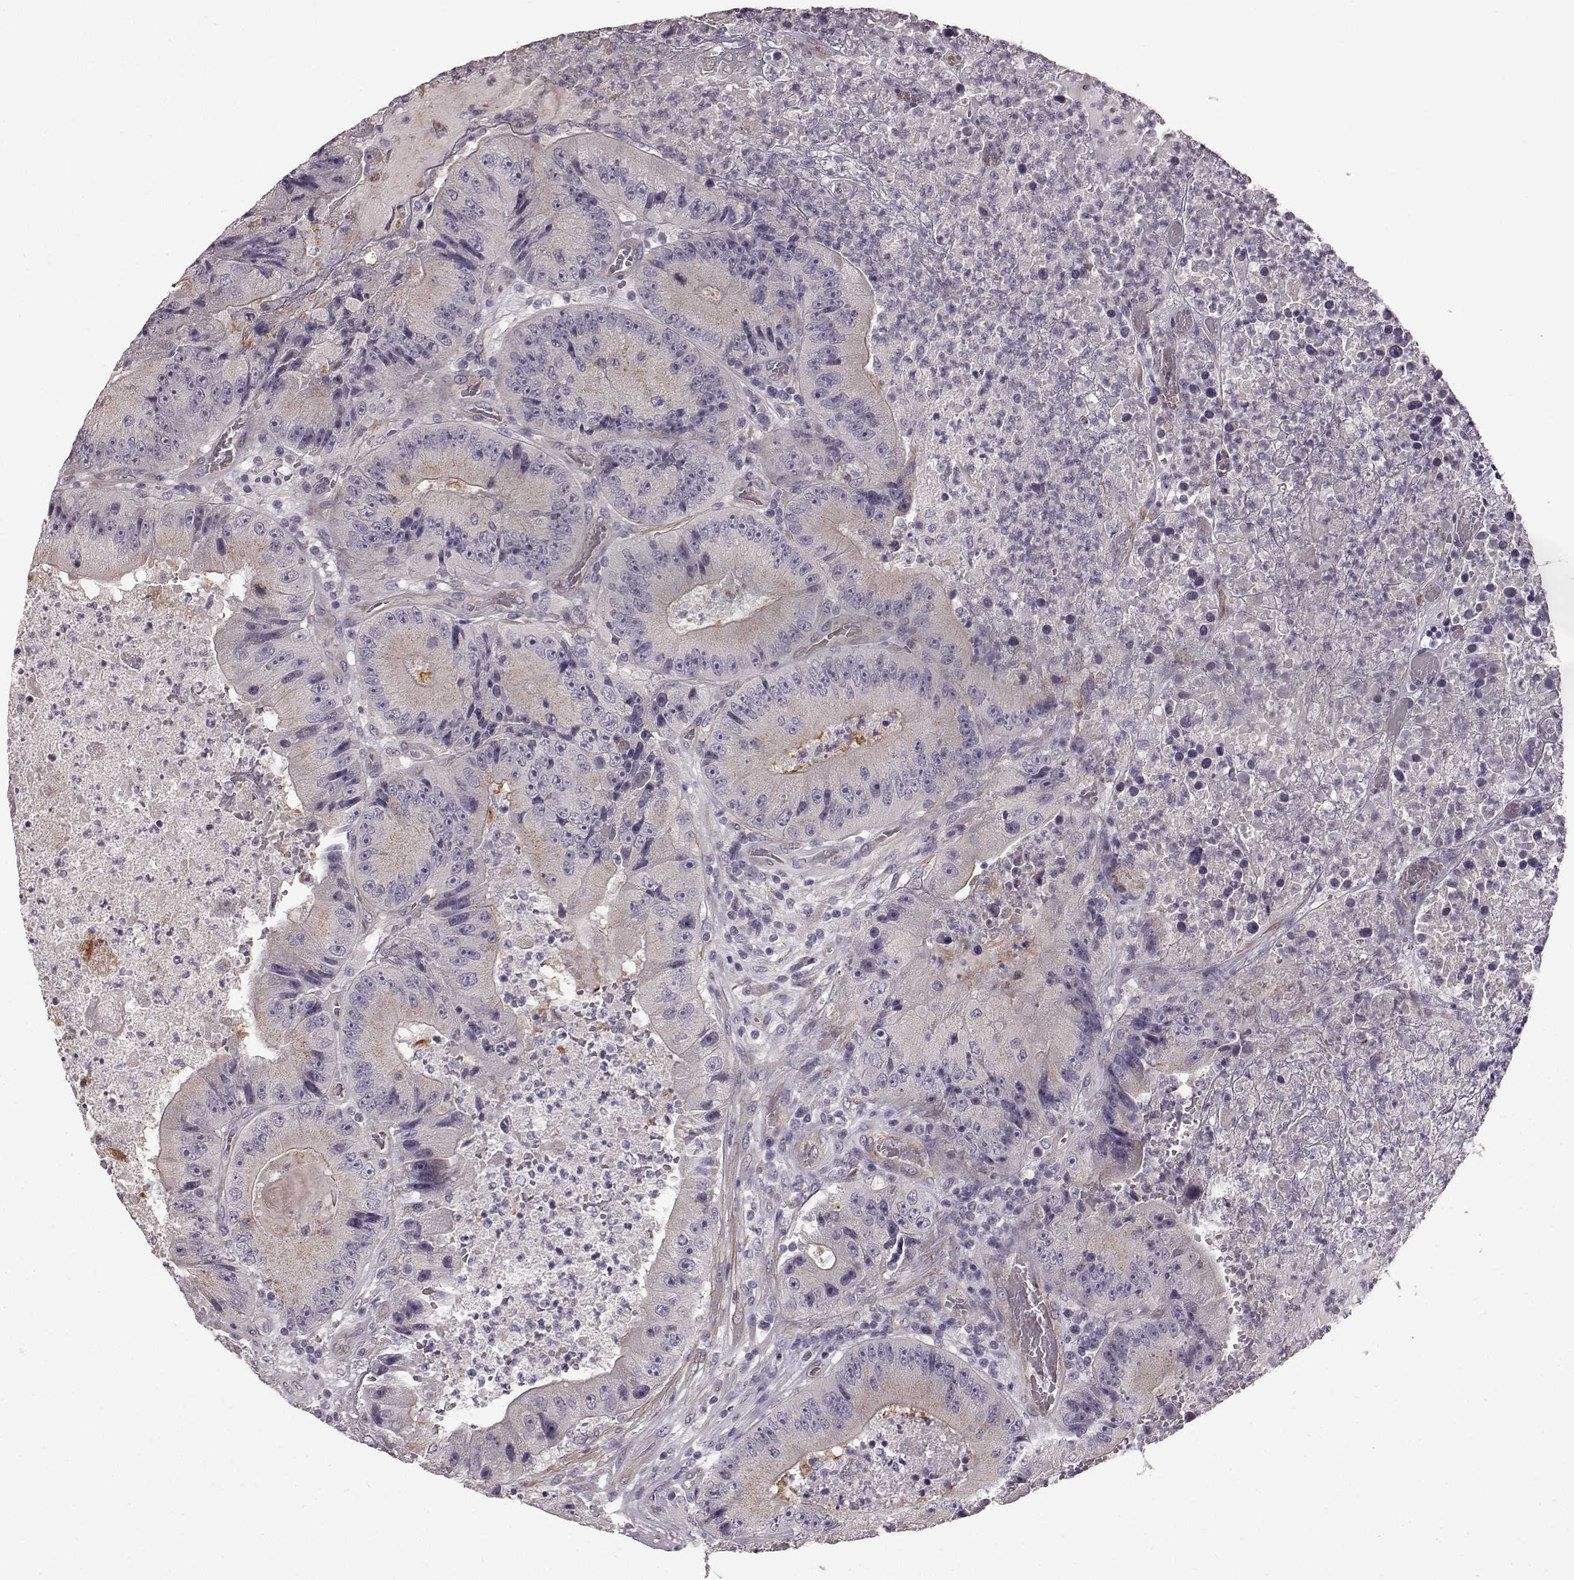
{"staining": {"intensity": "negative", "quantity": "none", "location": "none"}, "tissue": "colorectal cancer", "cell_type": "Tumor cells", "image_type": "cancer", "snomed": [{"axis": "morphology", "description": "Adenocarcinoma, NOS"}, {"axis": "topography", "description": "Colon"}], "caption": "High power microscopy image of an immunohistochemistry (IHC) photomicrograph of colorectal cancer, revealing no significant positivity in tumor cells.", "gene": "GRK1", "patient": {"sex": "female", "age": 86}}